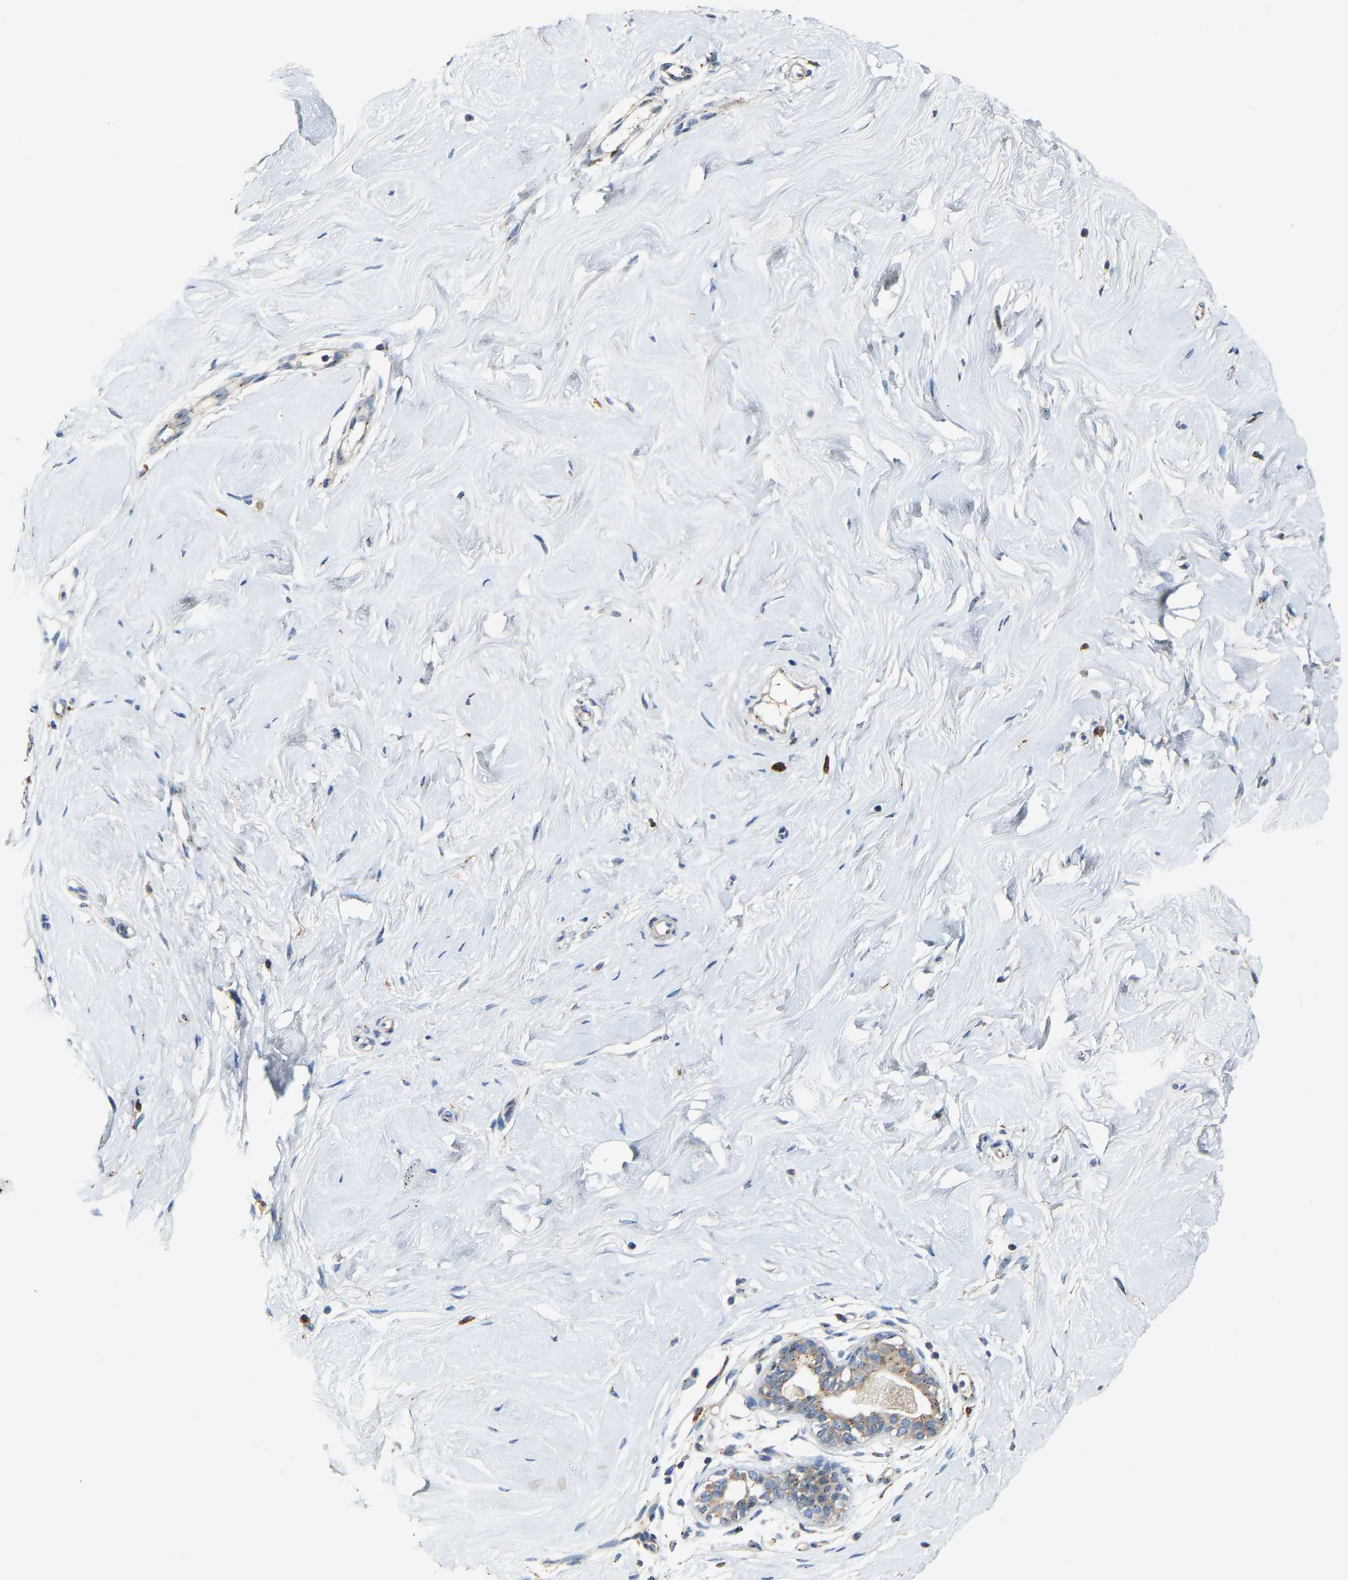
{"staining": {"intensity": "negative", "quantity": "none", "location": "none"}, "tissue": "breast", "cell_type": "Adipocytes", "image_type": "normal", "snomed": [{"axis": "morphology", "description": "Normal tissue, NOS"}, {"axis": "topography", "description": "Breast"}], "caption": "Human breast stained for a protein using immunohistochemistry exhibits no staining in adipocytes.", "gene": "PCNT", "patient": {"sex": "female", "age": 23}}